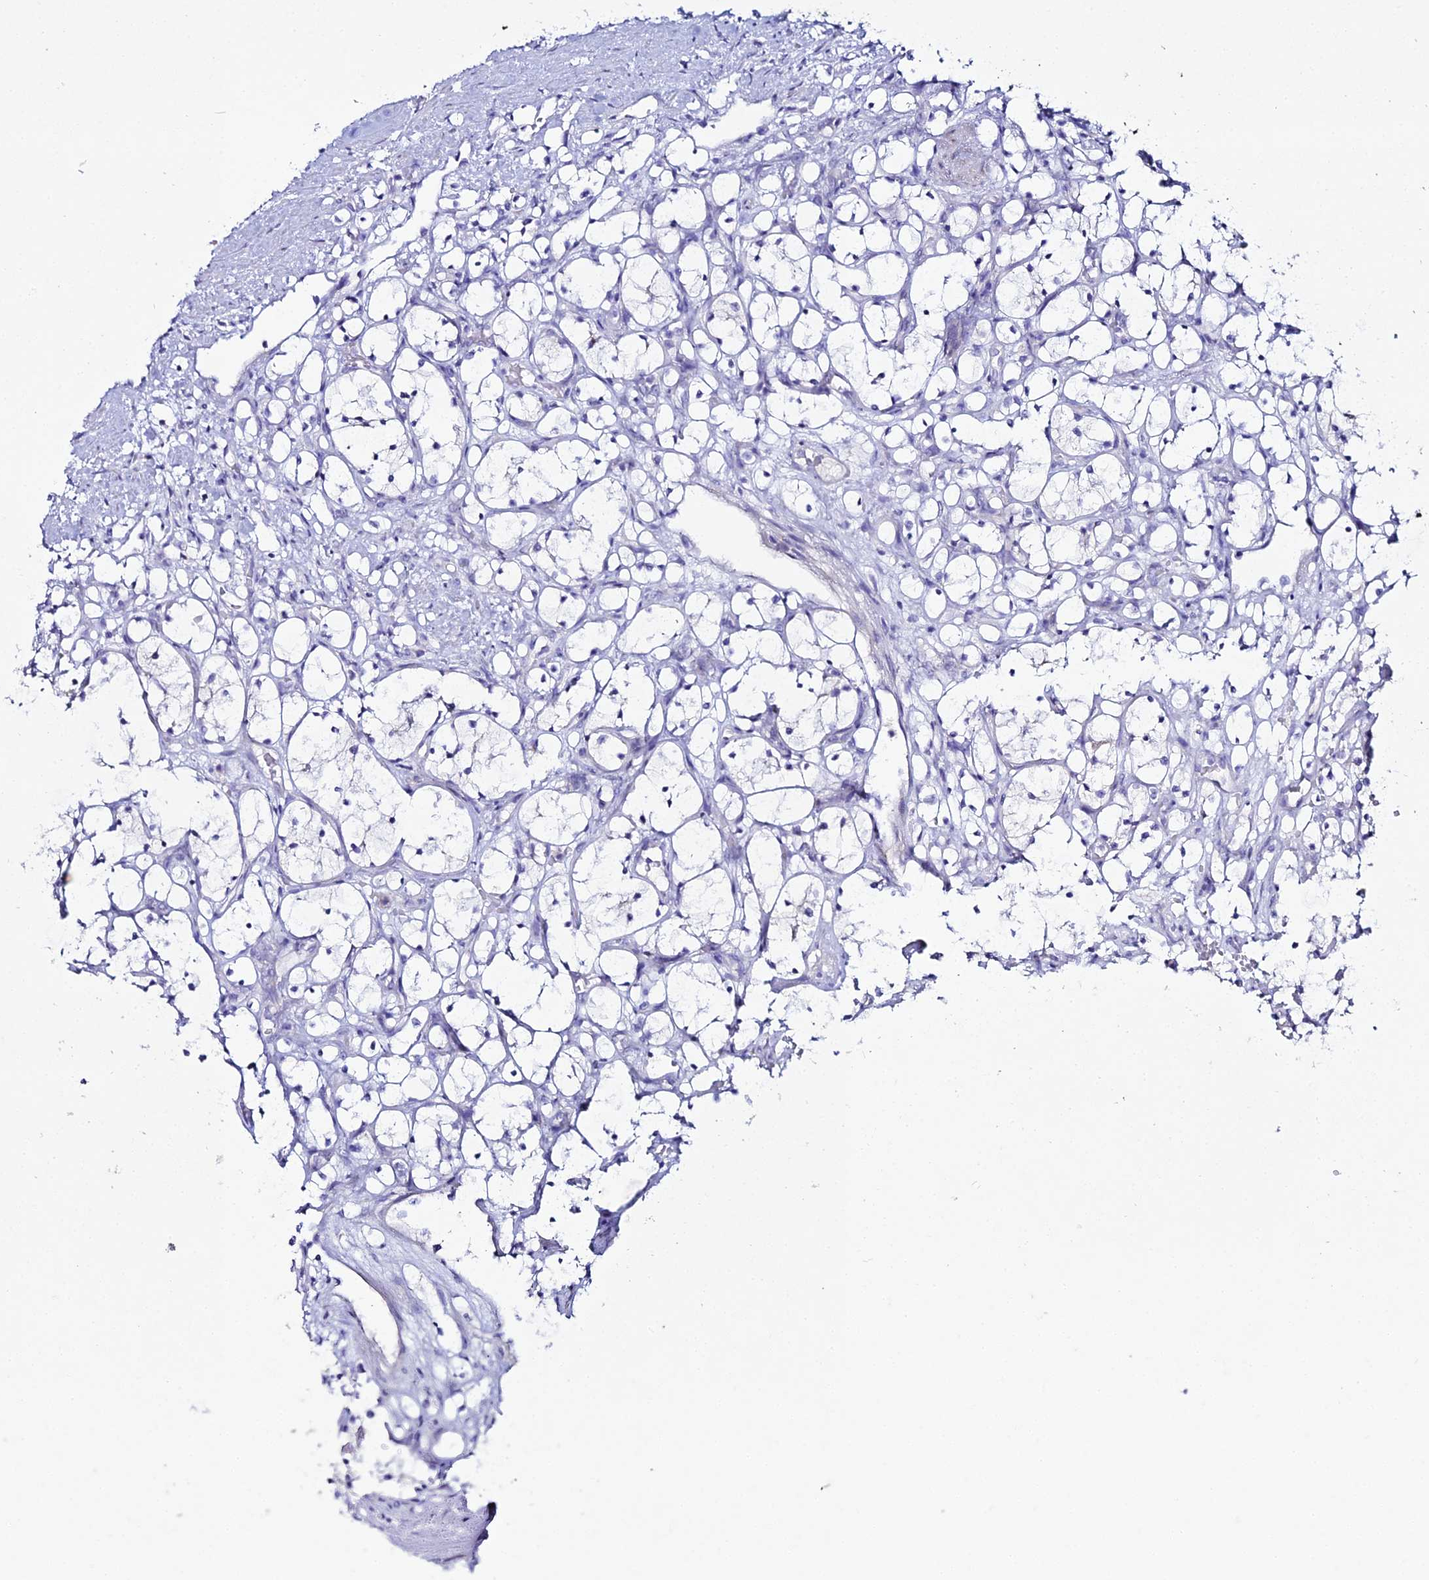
{"staining": {"intensity": "negative", "quantity": "none", "location": "none"}, "tissue": "renal cancer", "cell_type": "Tumor cells", "image_type": "cancer", "snomed": [{"axis": "morphology", "description": "Adenocarcinoma, NOS"}, {"axis": "topography", "description": "Kidney"}], "caption": "This is an immunohistochemistry micrograph of renal cancer. There is no positivity in tumor cells.", "gene": "DHX34", "patient": {"sex": "female", "age": 69}}